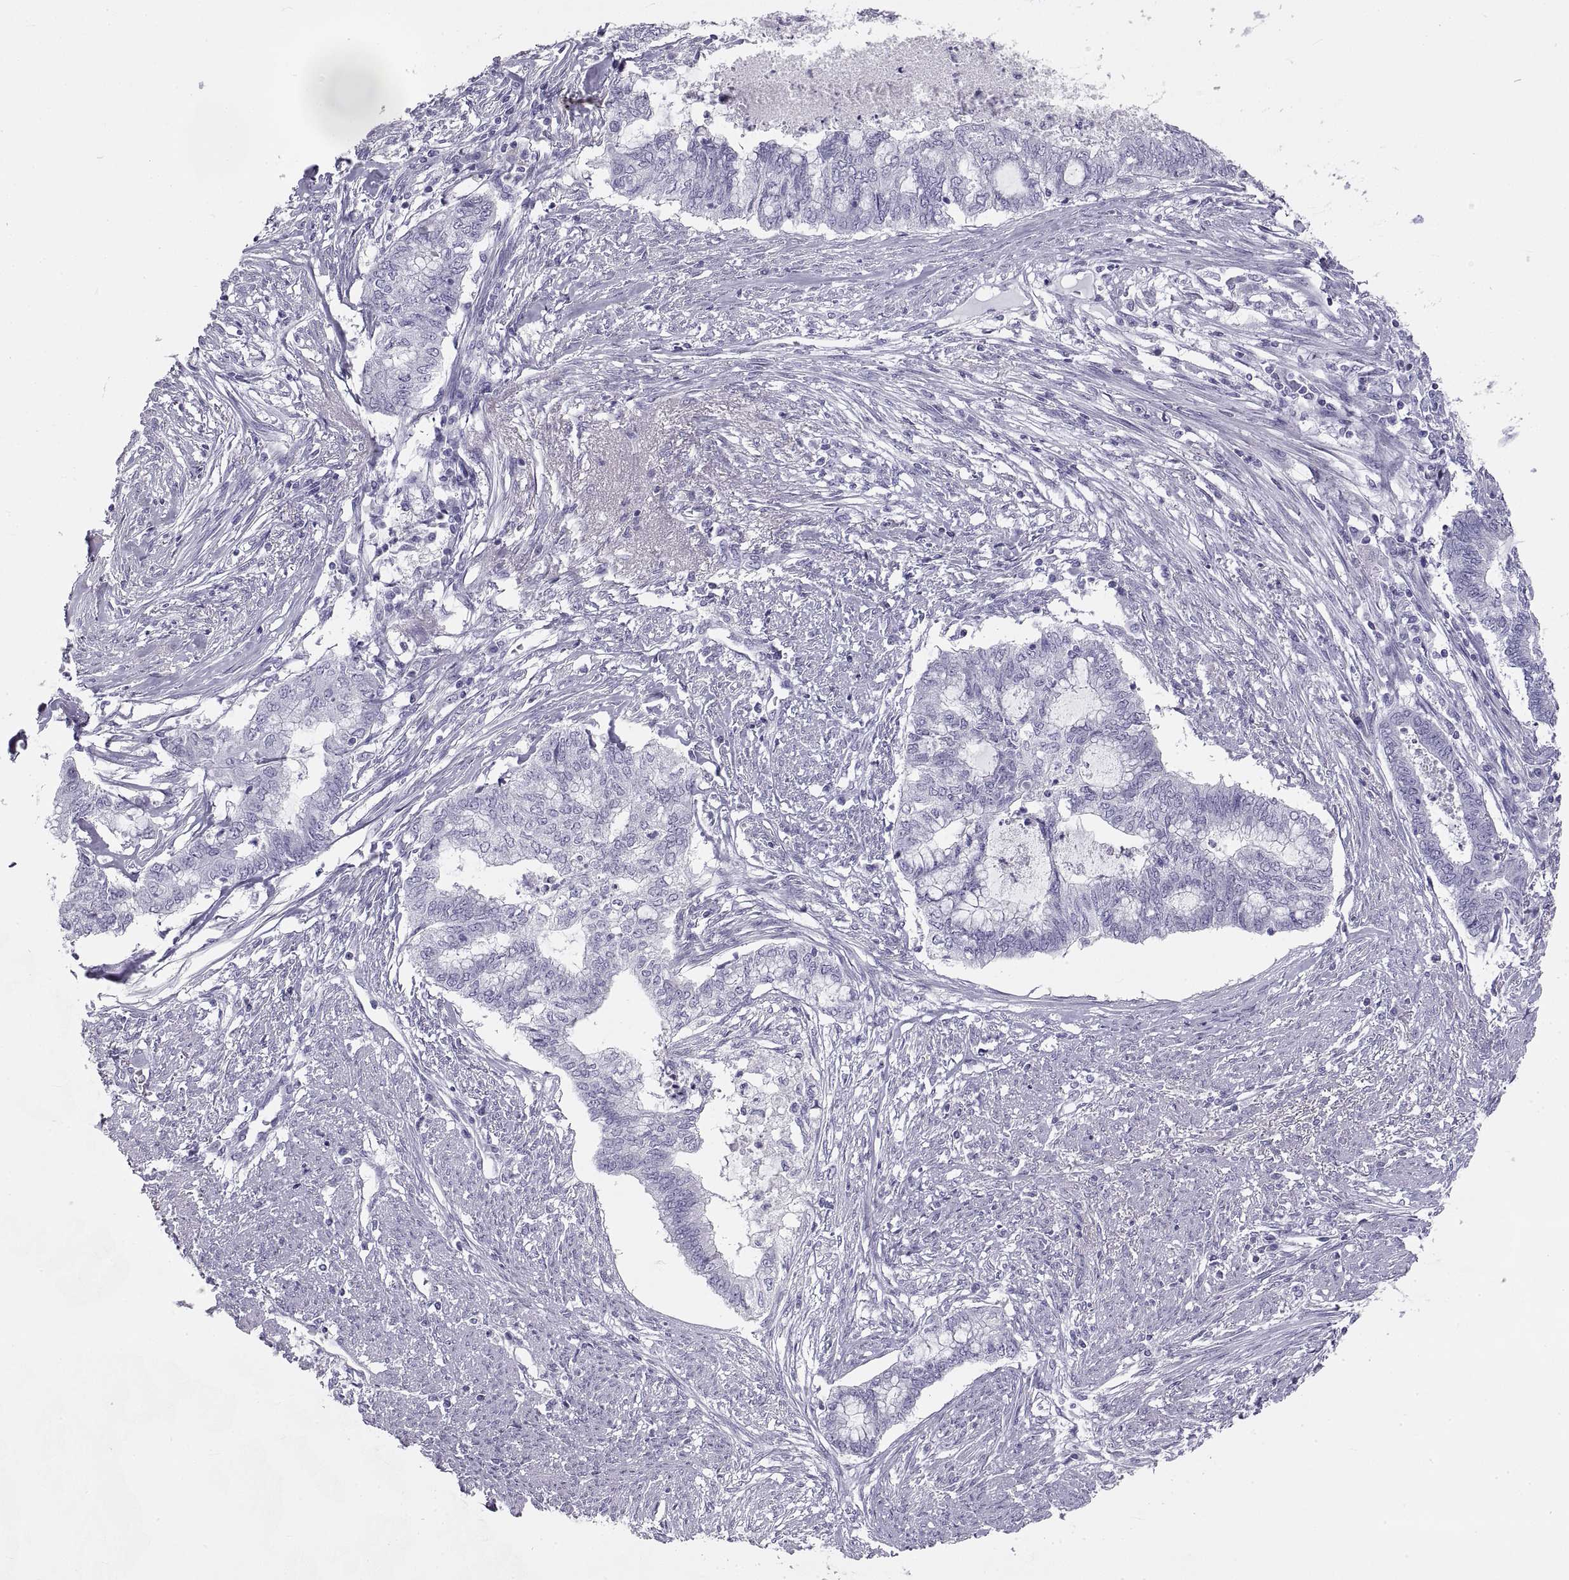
{"staining": {"intensity": "negative", "quantity": "none", "location": "none"}, "tissue": "endometrial cancer", "cell_type": "Tumor cells", "image_type": "cancer", "snomed": [{"axis": "morphology", "description": "Adenocarcinoma, NOS"}, {"axis": "topography", "description": "Endometrium"}], "caption": "This is an IHC micrograph of human adenocarcinoma (endometrial). There is no staining in tumor cells.", "gene": "RLBP1", "patient": {"sex": "female", "age": 79}}